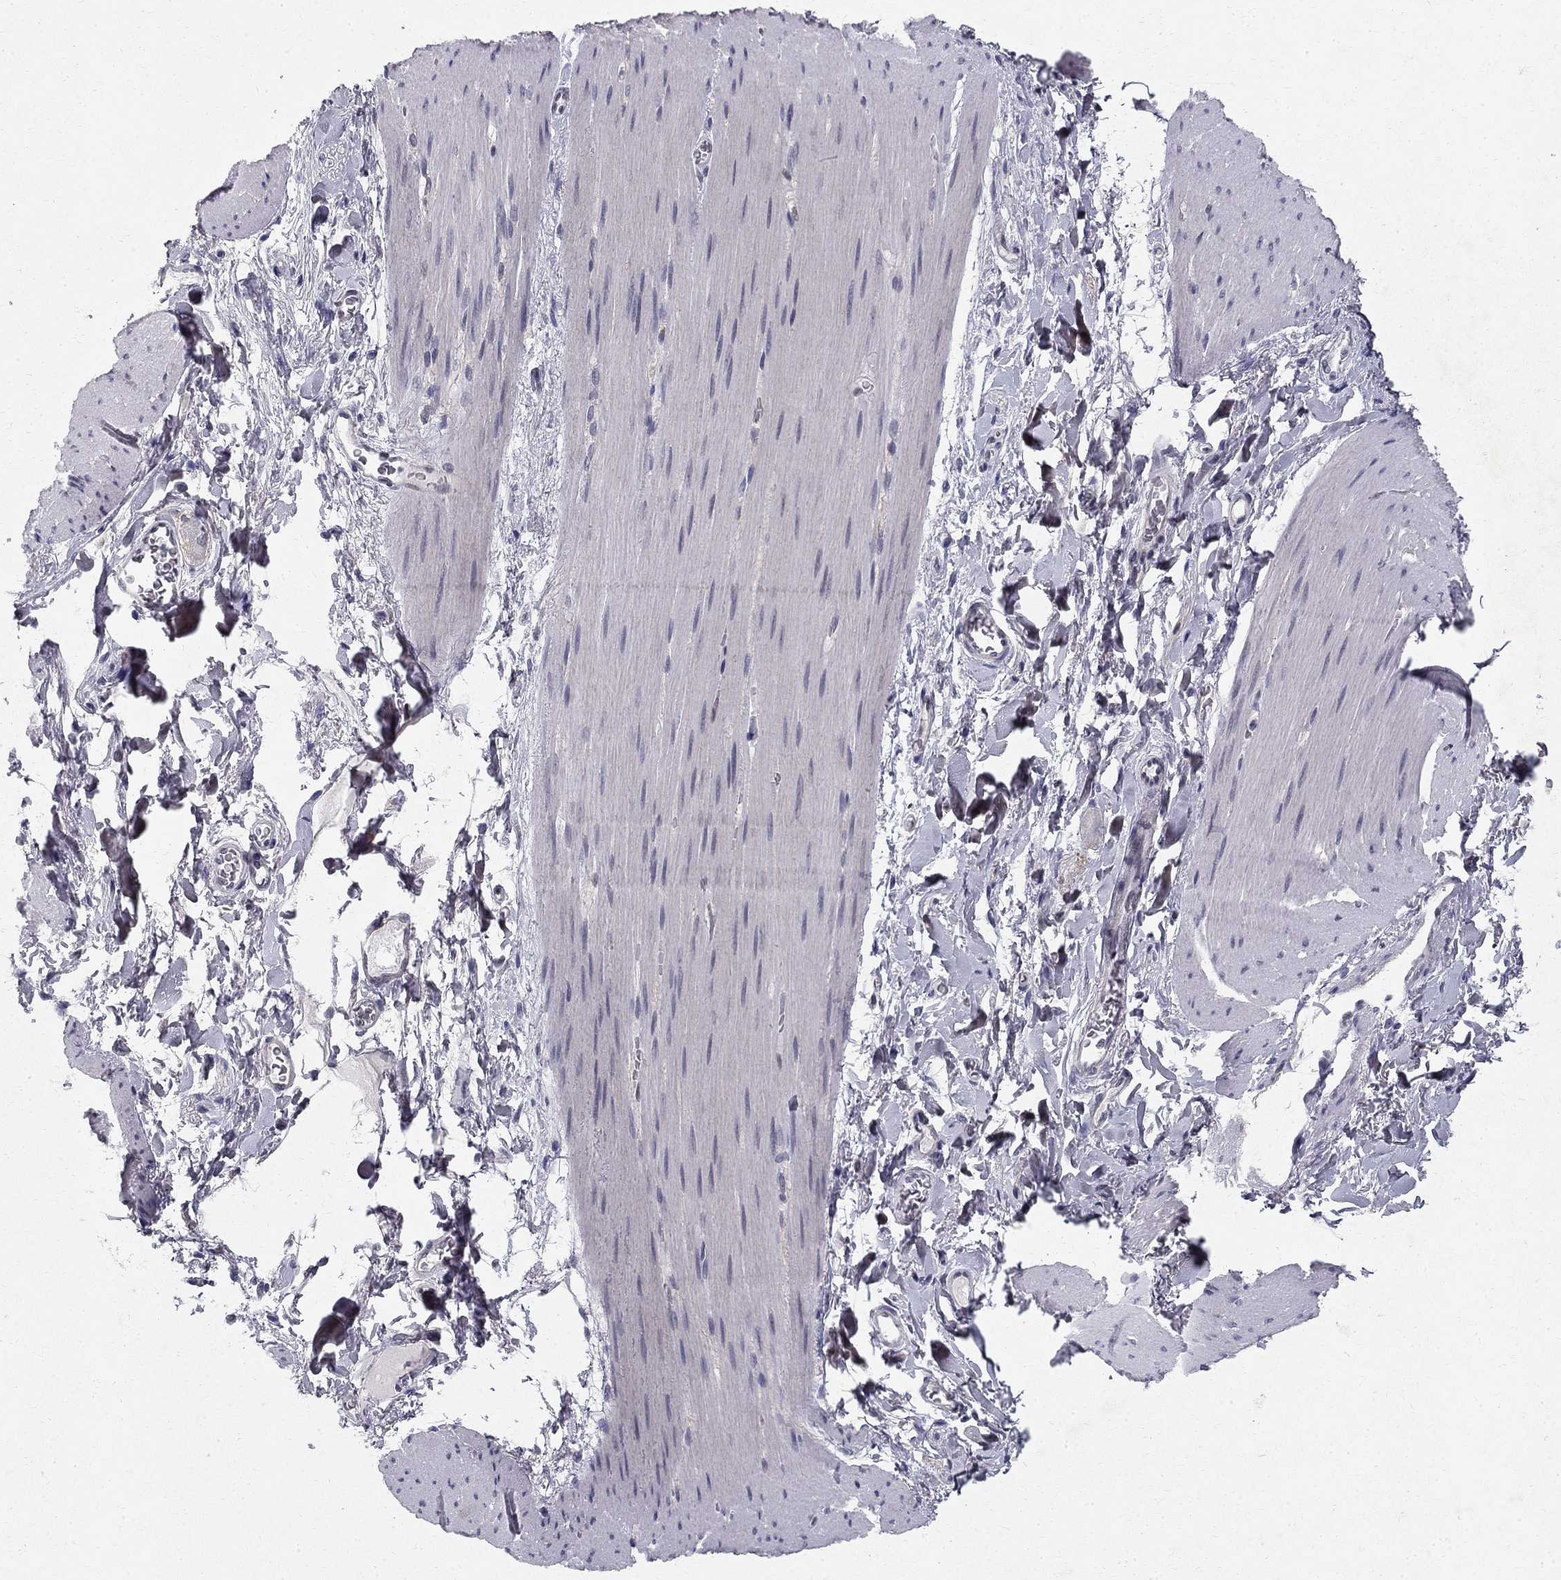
{"staining": {"intensity": "negative", "quantity": "none", "location": "none"}, "tissue": "soft tissue", "cell_type": "Fibroblasts", "image_type": "normal", "snomed": [{"axis": "morphology", "description": "Normal tissue, NOS"}, {"axis": "topography", "description": "Smooth muscle"}, {"axis": "topography", "description": "Duodenum"}, {"axis": "topography", "description": "Peripheral nerve tissue"}], "caption": "Benign soft tissue was stained to show a protein in brown. There is no significant staining in fibroblasts. (Immunohistochemistry (ihc), brightfield microscopy, high magnification).", "gene": "CLIC6", "patient": {"sex": "female", "age": 61}}